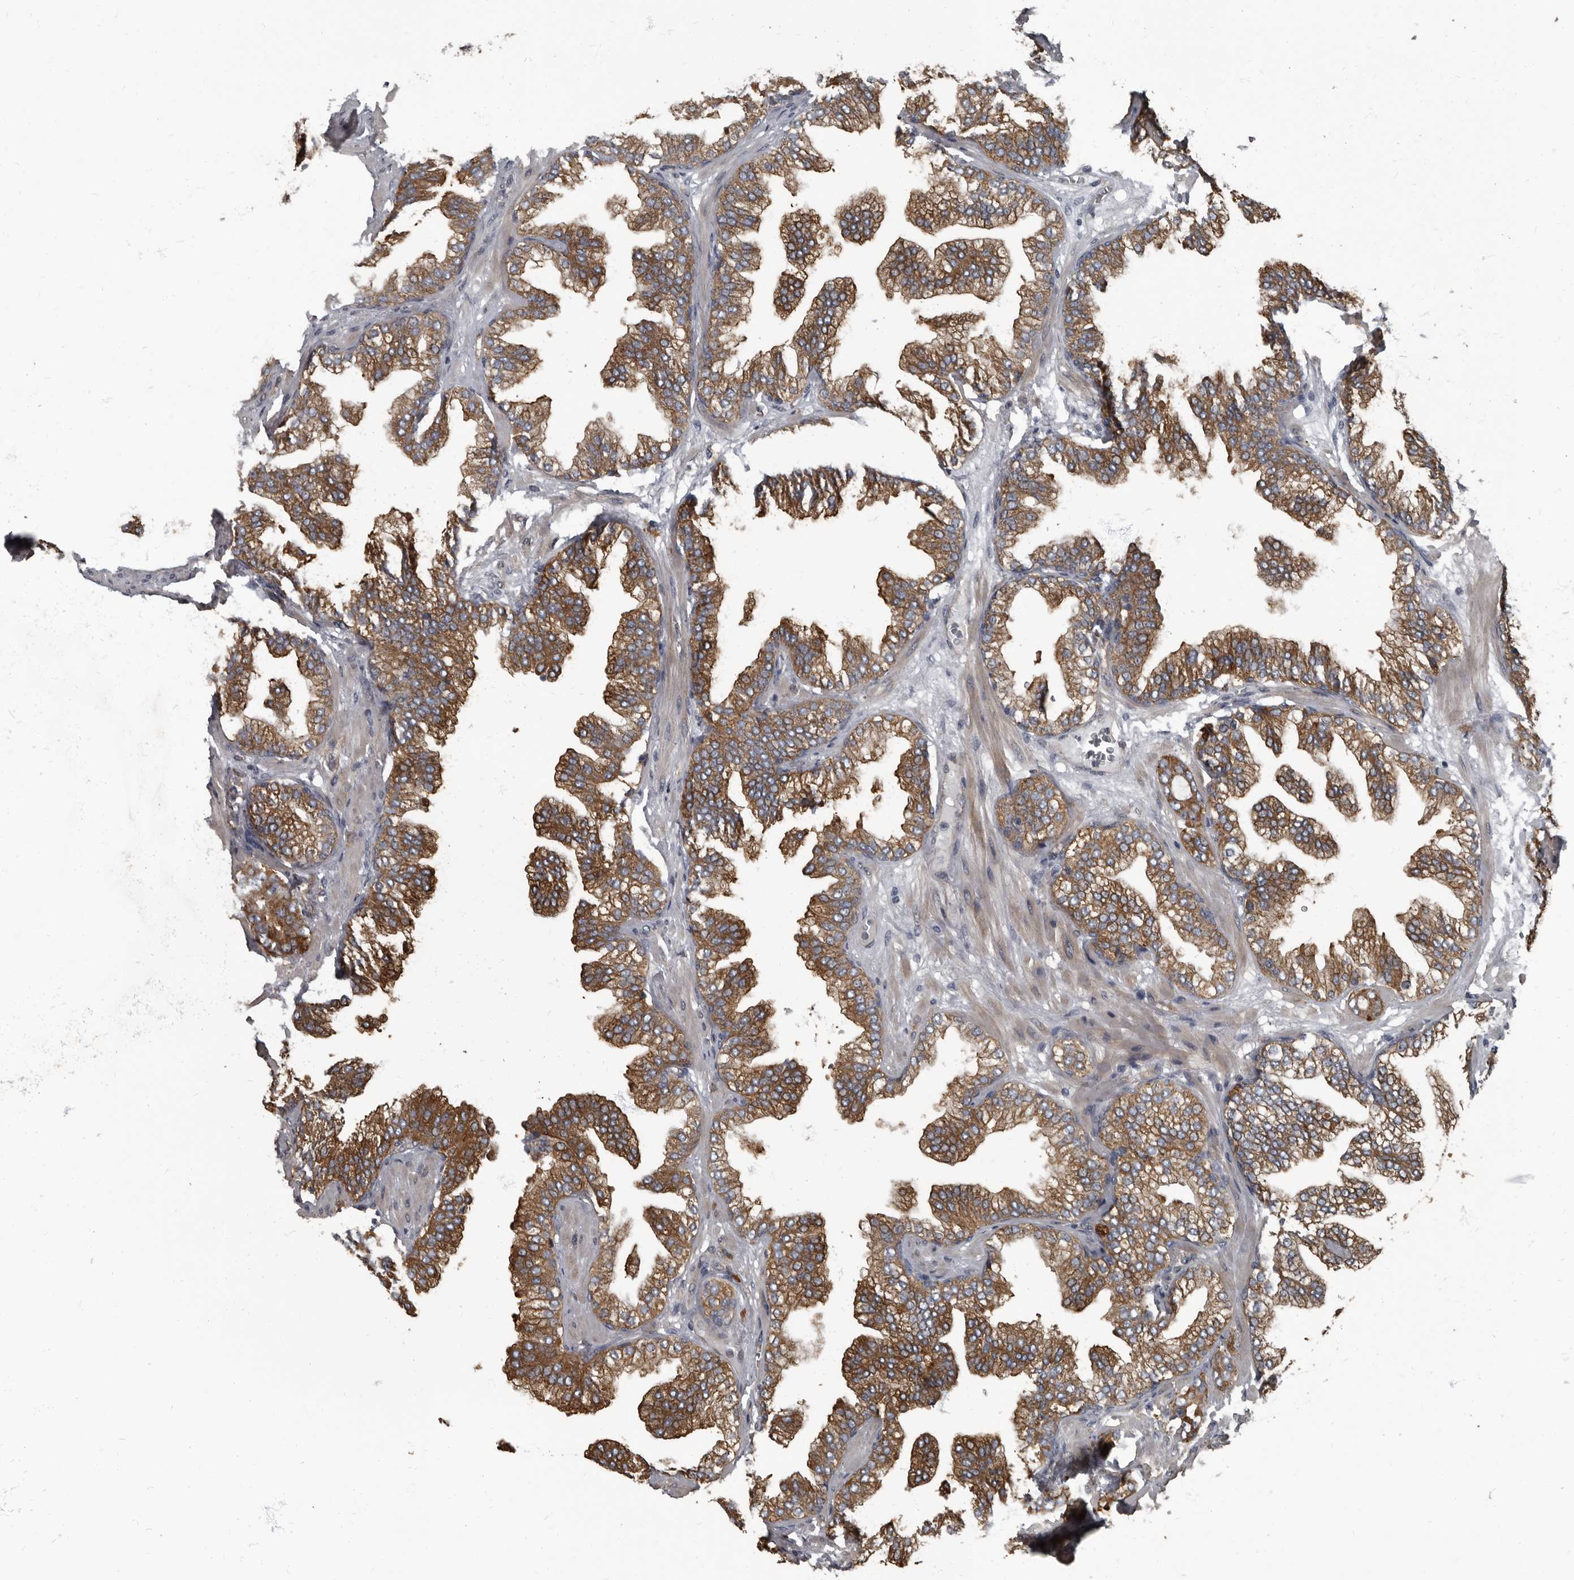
{"staining": {"intensity": "strong", "quantity": ">75%", "location": "cytoplasmic/membranous"}, "tissue": "prostate cancer", "cell_type": "Tumor cells", "image_type": "cancer", "snomed": [{"axis": "morphology", "description": "Adenocarcinoma, High grade"}, {"axis": "topography", "description": "Prostate"}], "caption": "Strong cytoplasmic/membranous staining is appreciated in approximately >75% of tumor cells in high-grade adenocarcinoma (prostate).", "gene": "TPD52L1", "patient": {"sex": "male", "age": 58}}